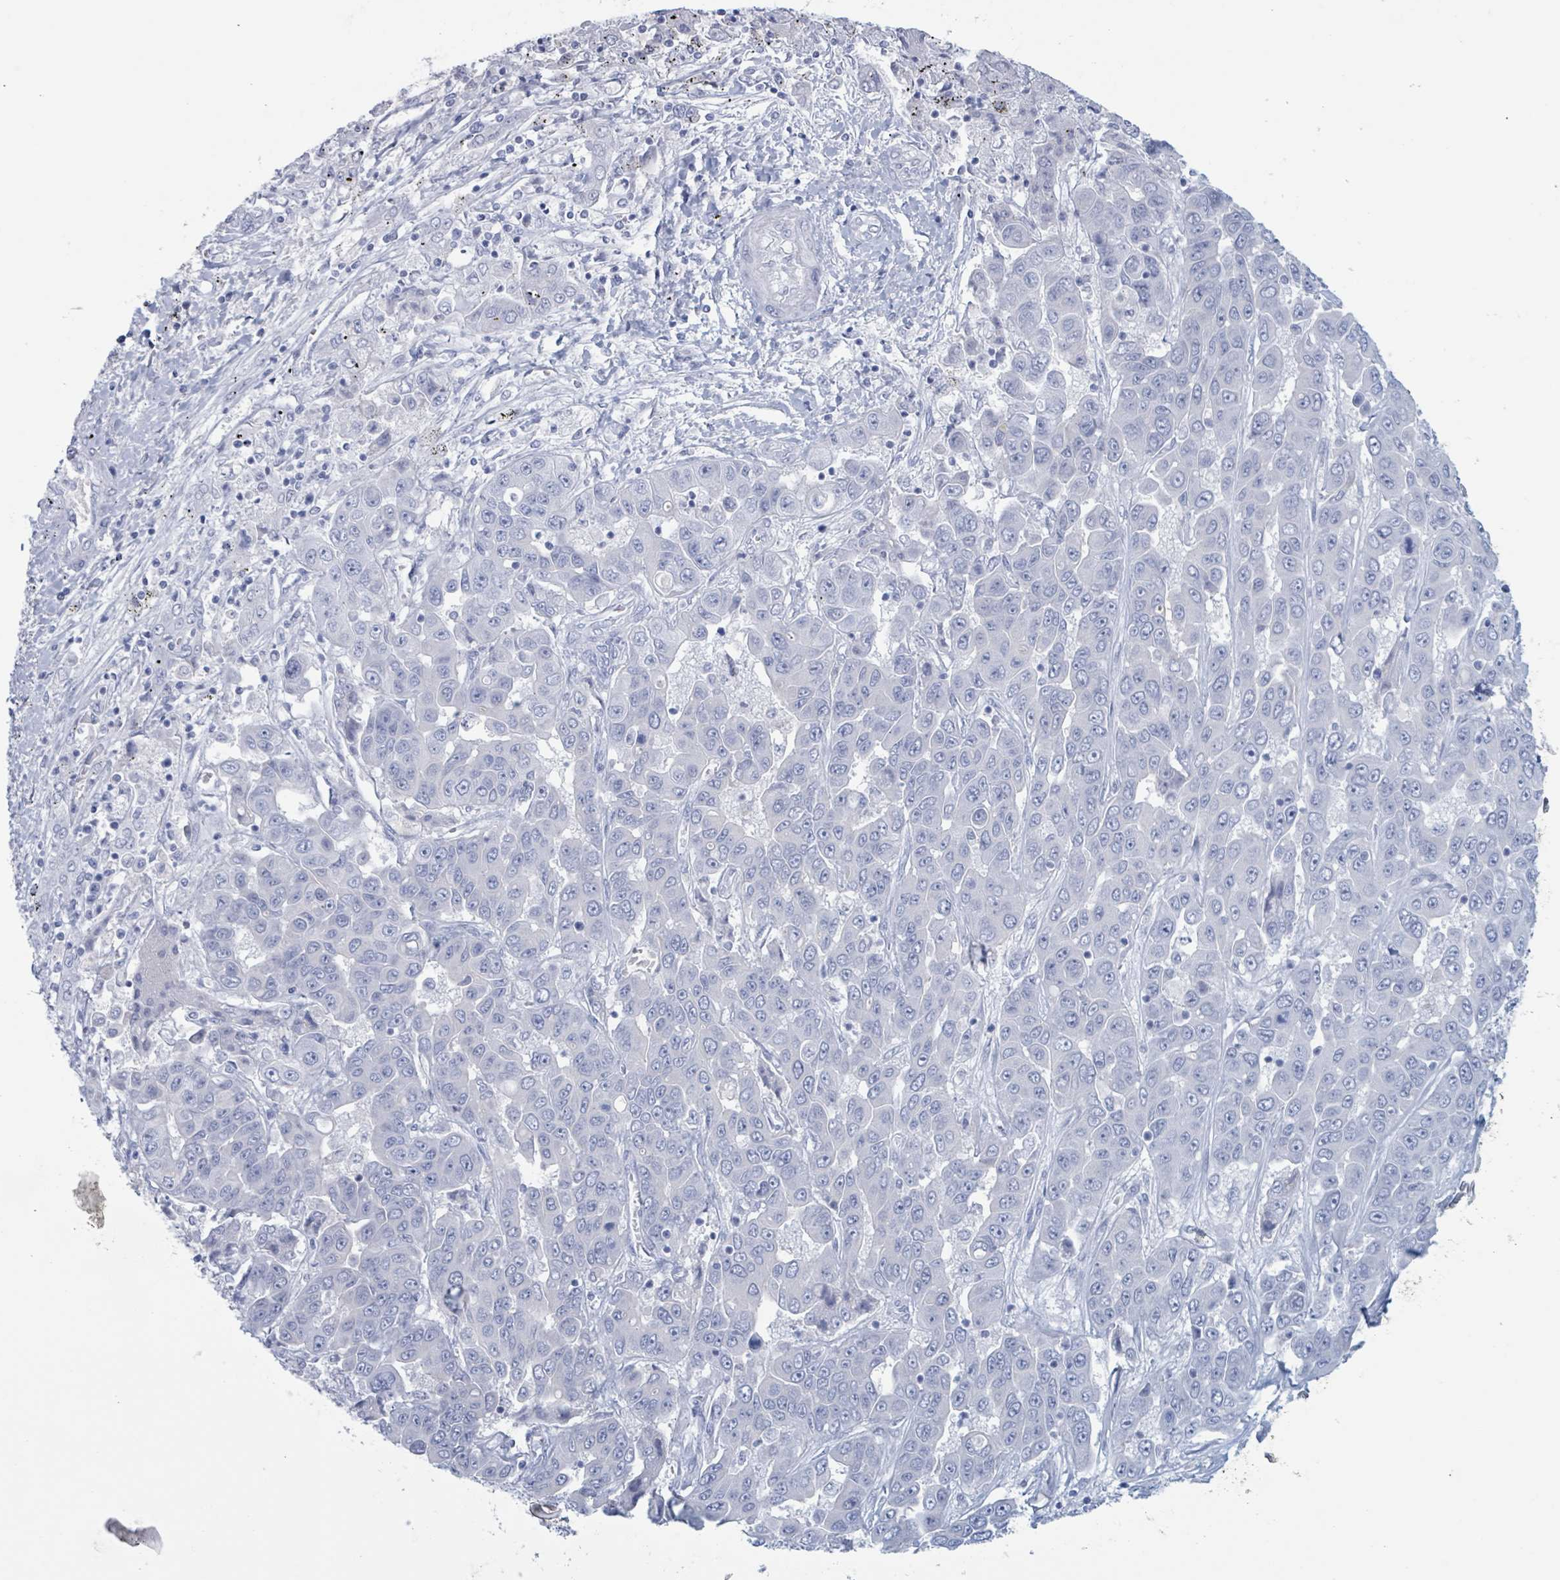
{"staining": {"intensity": "negative", "quantity": "none", "location": "none"}, "tissue": "liver cancer", "cell_type": "Tumor cells", "image_type": "cancer", "snomed": [{"axis": "morphology", "description": "Cholangiocarcinoma"}, {"axis": "topography", "description": "Liver"}], "caption": "Tumor cells show no significant positivity in liver cancer (cholangiocarcinoma).", "gene": "KLK4", "patient": {"sex": "female", "age": 52}}